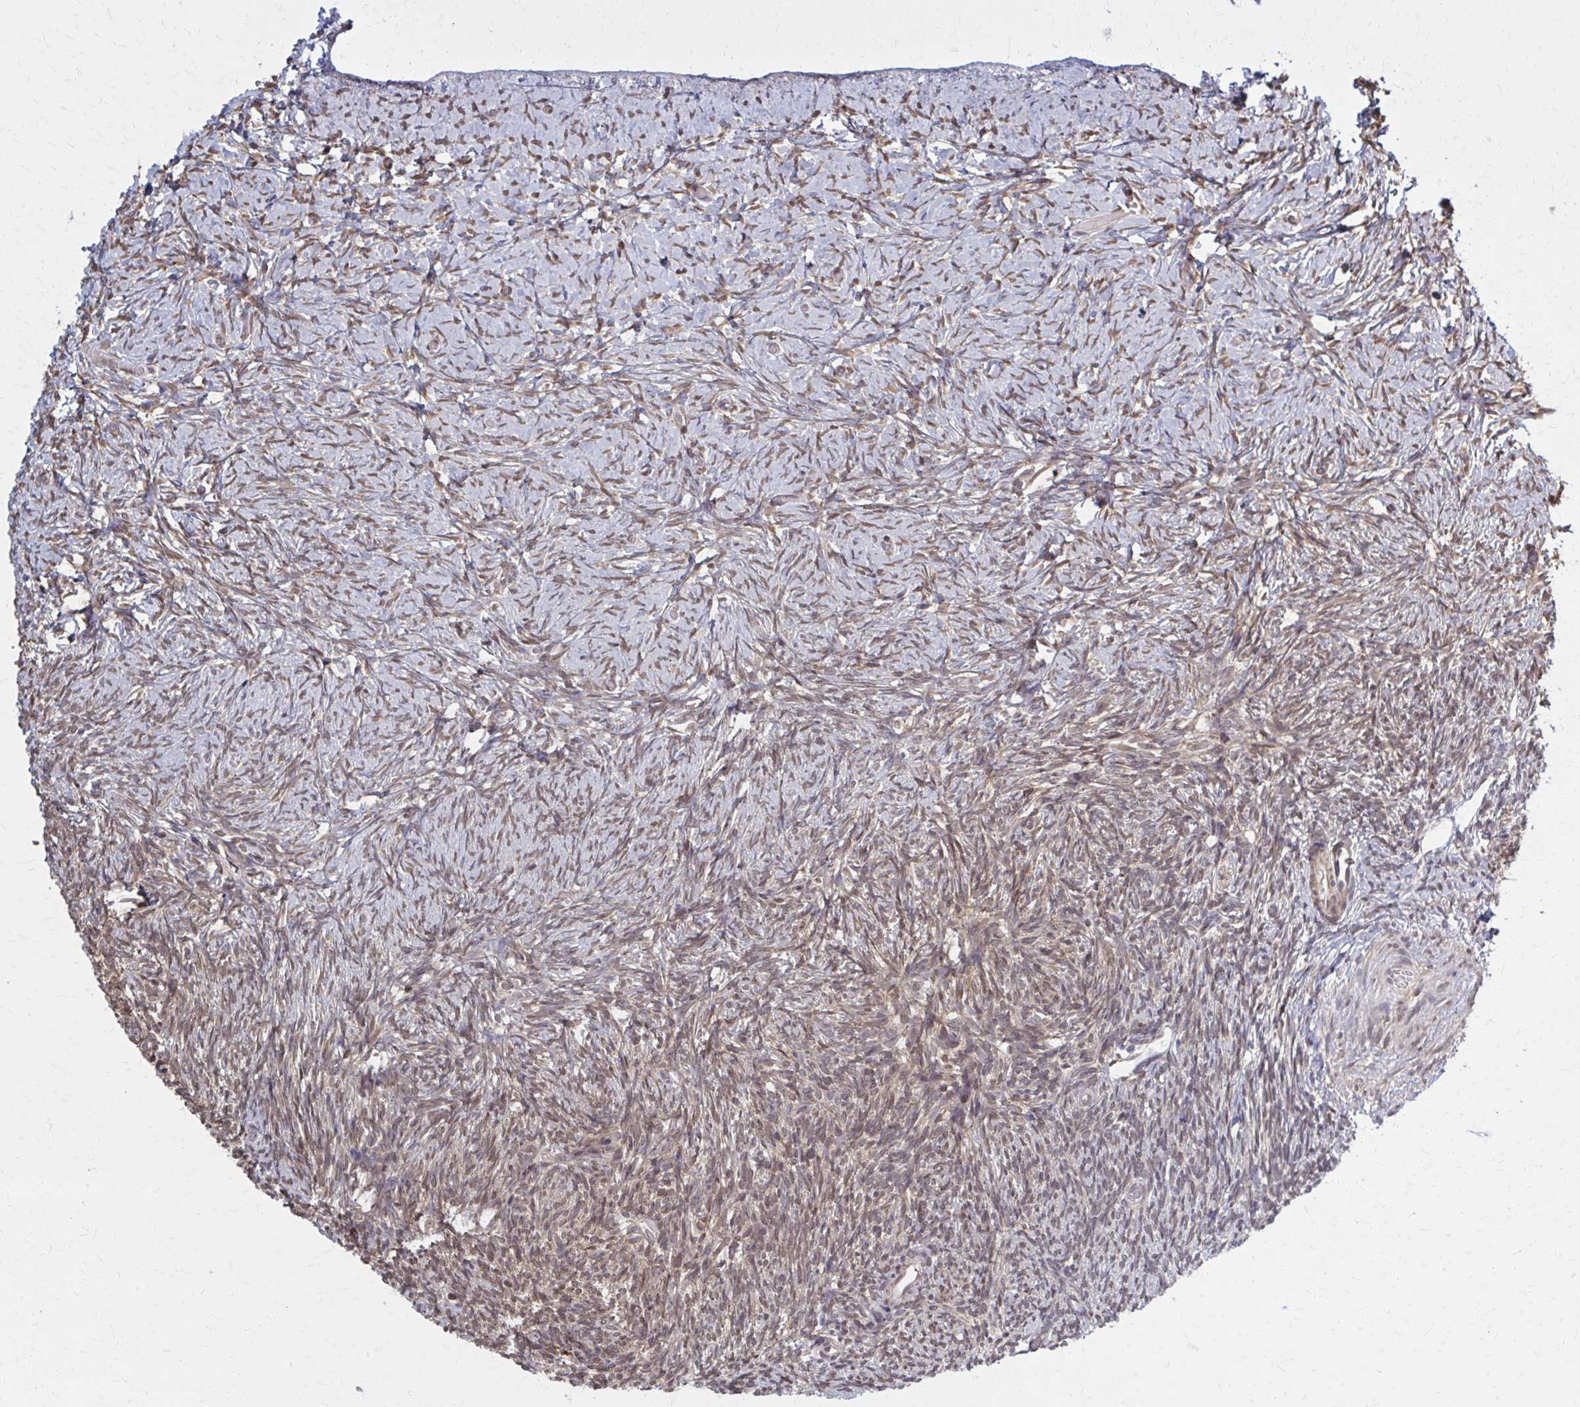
{"staining": {"intensity": "moderate", "quantity": ">75%", "location": "cytoplasmic/membranous"}, "tissue": "ovary", "cell_type": "Follicle cells", "image_type": "normal", "snomed": [{"axis": "morphology", "description": "Normal tissue, NOS"}, {"axis": "topography", "description": "Ovary"}], "caption": "The micrograph reveals immunohistochemical staining of benign ovary. There is moderate cytoplasmic/membranous staining is seen in approximately >75% of follicle cells. The staining was performed using DAB (3,3'-diaminobenzidine) to visualize the protein expression in brown, while the nuclei were stained in blue with hematoxylin (Magnification: 20x).", "gene": "MDH1", "patient": {"sex": "female", "age": 39}}